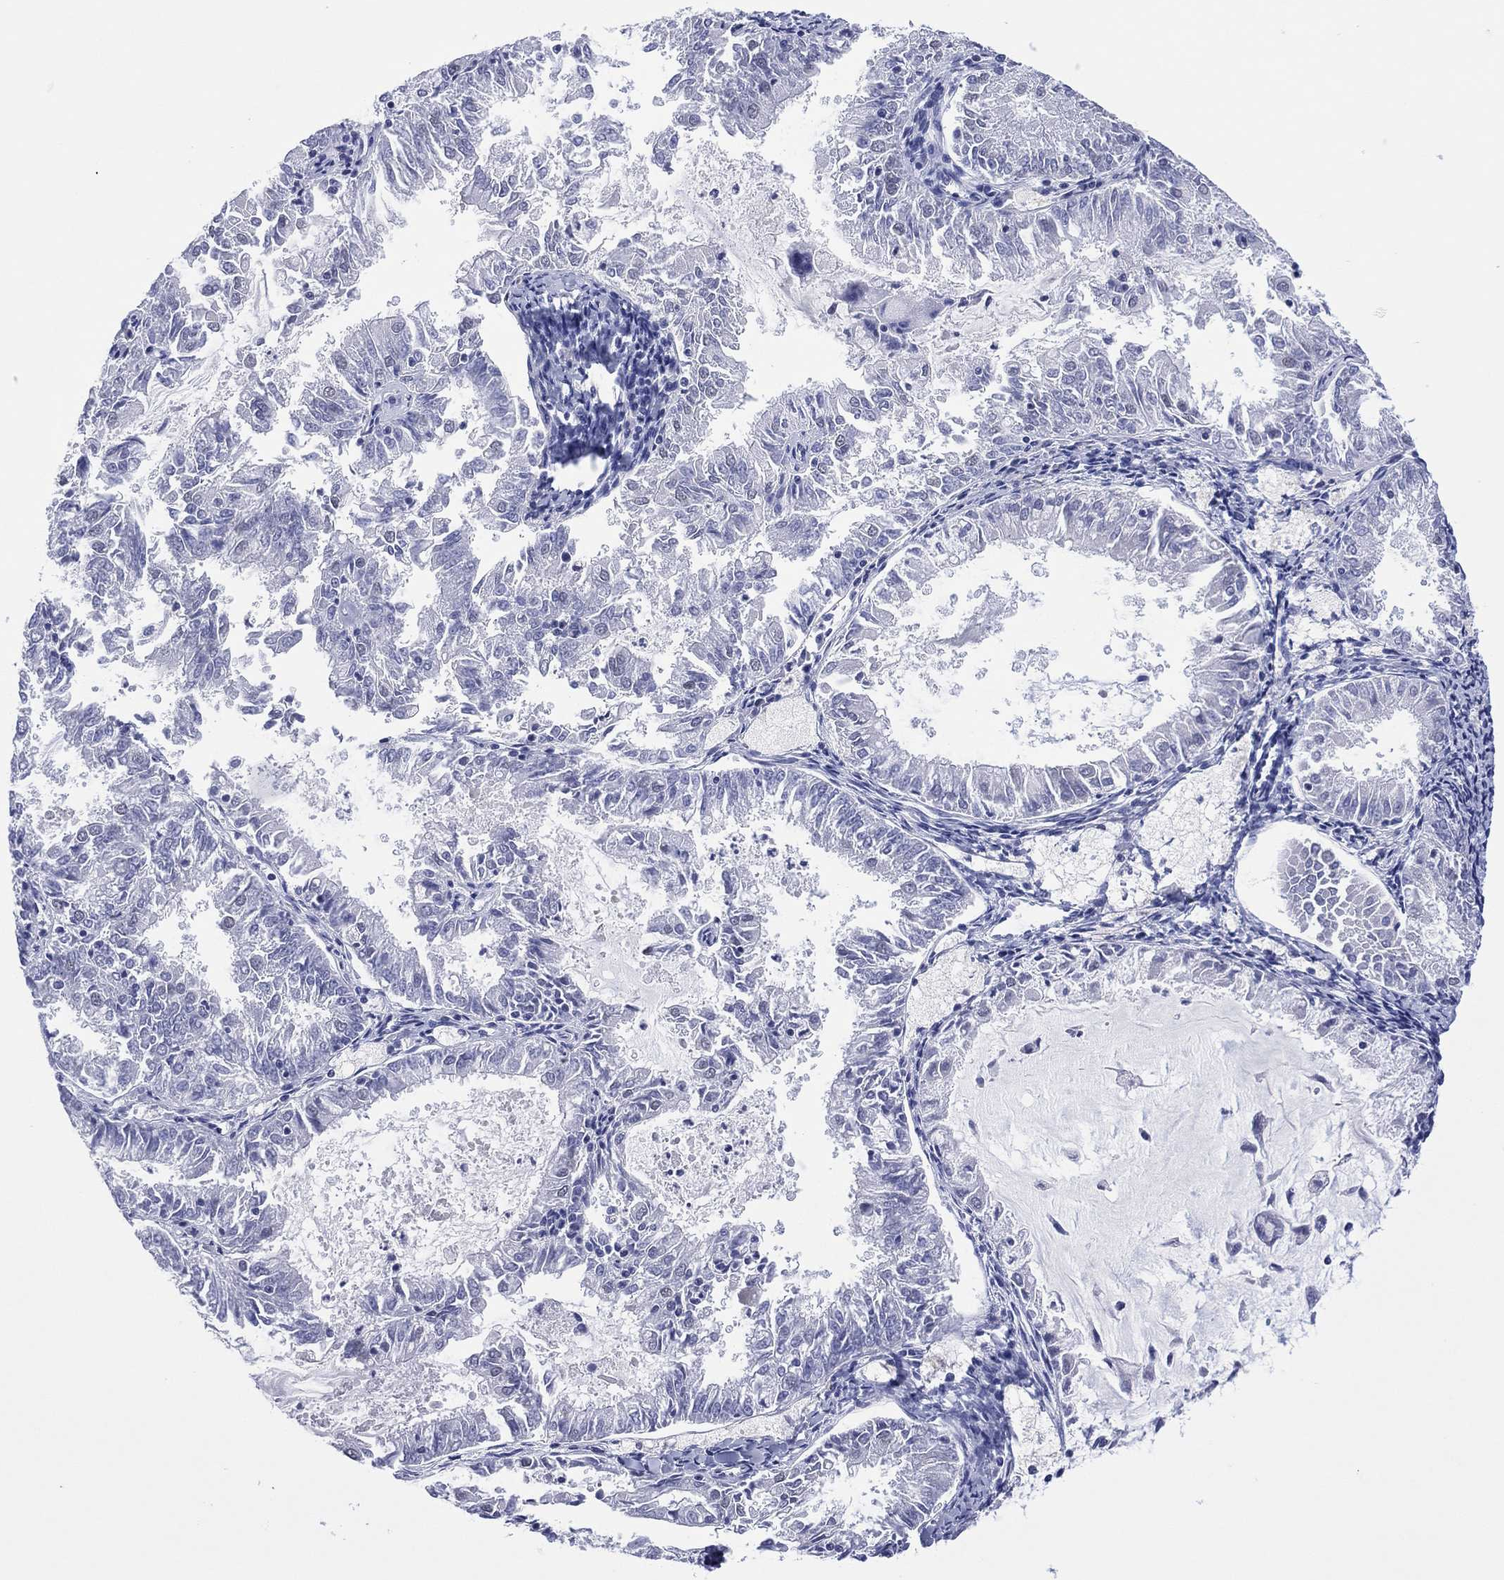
{"staining": {"intensity": "negative", "quantity": "none", "location": "none"}, "tissue": "endometrial cancer", "cell_type": "Tumor cells", "image_type": "cancer", "snomed": [{"axis": "morphology", "description": "Adenocarcinoma, NOS"}, {"axis": "topography", "description": "Endometrium"}], "caption": "Tumor cells show no significant staining in adenocarcinoma (endometrial).", "gene": "UTF1", "patient": {"sex": "female", "age": 57}}